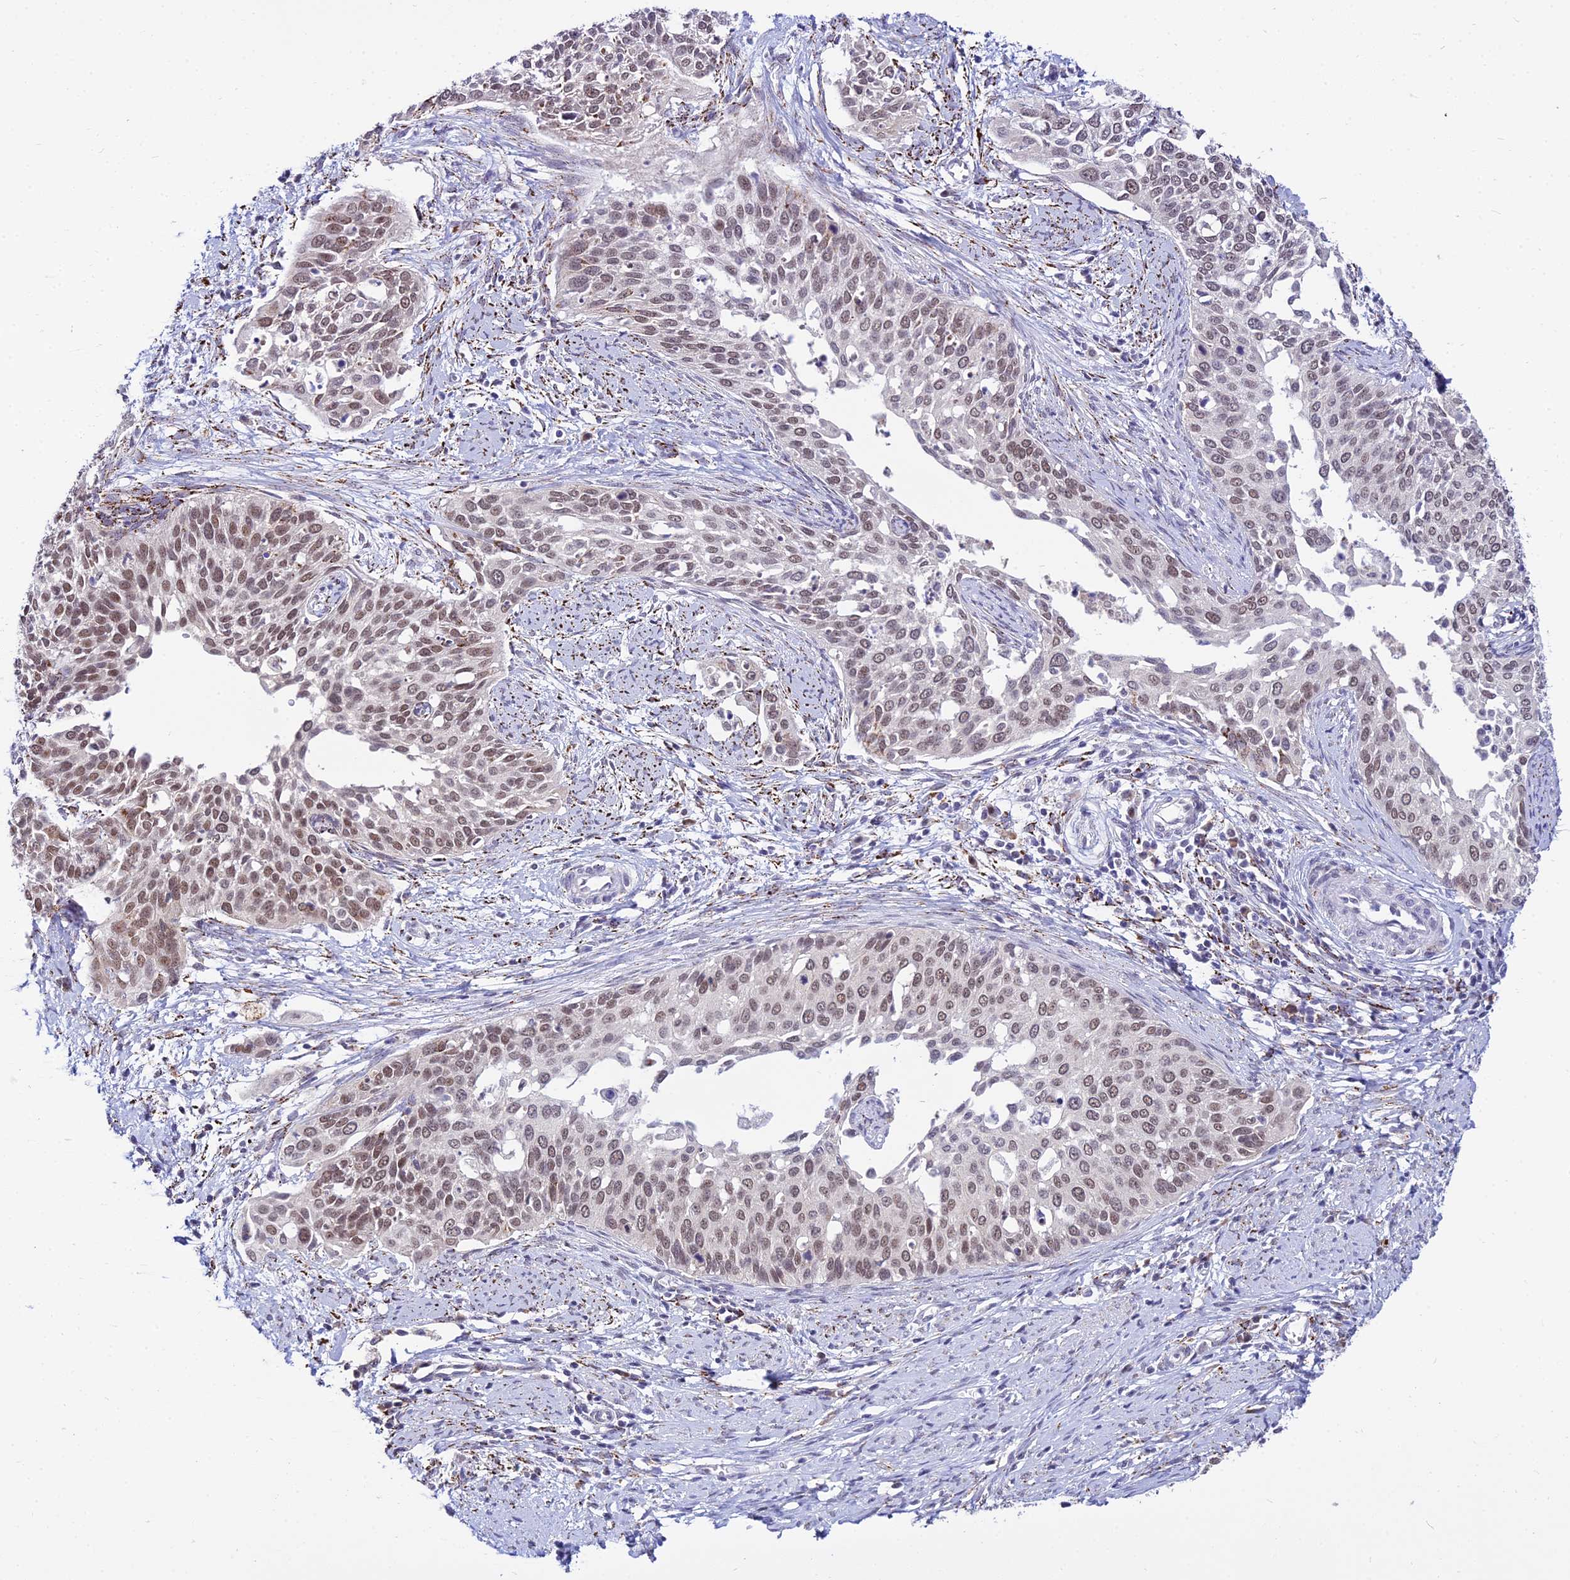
{"staining": {"intensity": "moderate", "quantity": ">75%", "location": "nuclear"}, "tissue": "cervical cancer", "cell_type": "Tumor cells", "image_type": "cancer", "snomed": [{"axis": "morphology", "description": "Squamous cell carcinoma, NOS"}, {"axis": "topography", "description": "Cervix"}], "caption": "Tumor cells display moderate nuclear expression in about >75% of cells in cervical cancer (squamous cell carcinoma).", "gene": "C6orf163", "patient": {"sex": "female", "age": 44}}